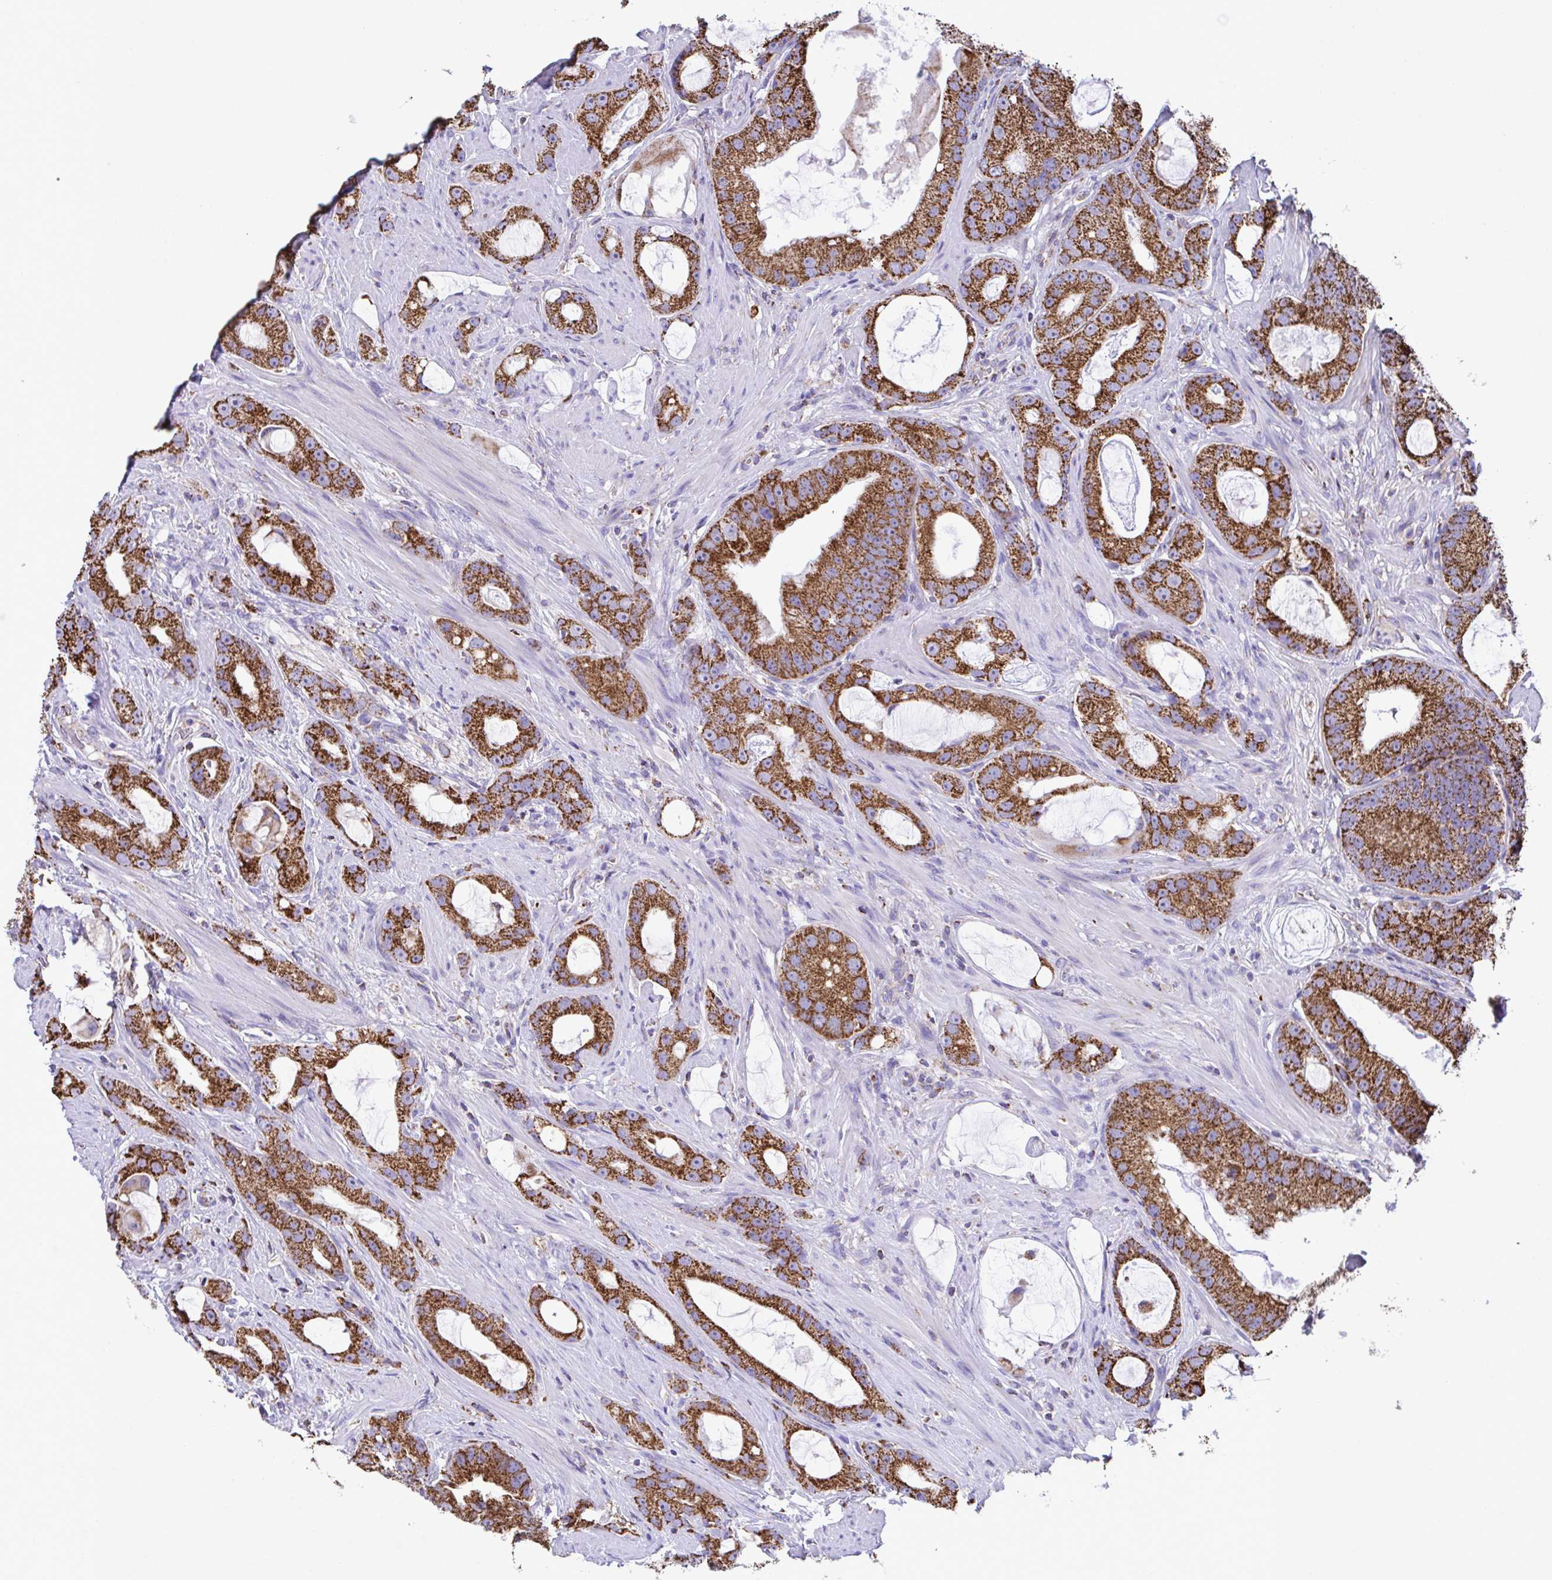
{"staining": {"intensity": "strong", "quantity": ">75%", "location": "cytoplasmic/membranous"}, "tissue": "prostate cancer", "cell_type": "Tumor cells", "image_type": "cancer", "snomed": [{"axis": "morphology", "description": "Adenocarcinoma, High grade"}, {"axis": "topography", "description": "Prostate"}], "caption": "Protein staining by immunohistochemistry demonstrates strong cytoplasmic/membranous staining in about >75% of tumor cells in high-grade adenocarcinoma (prostate). The protein of interest is shown in brown color, while the nuclei are stained blue.", "gene": "PCMTD2", "patient": {"sex": "male", "age": 65}}